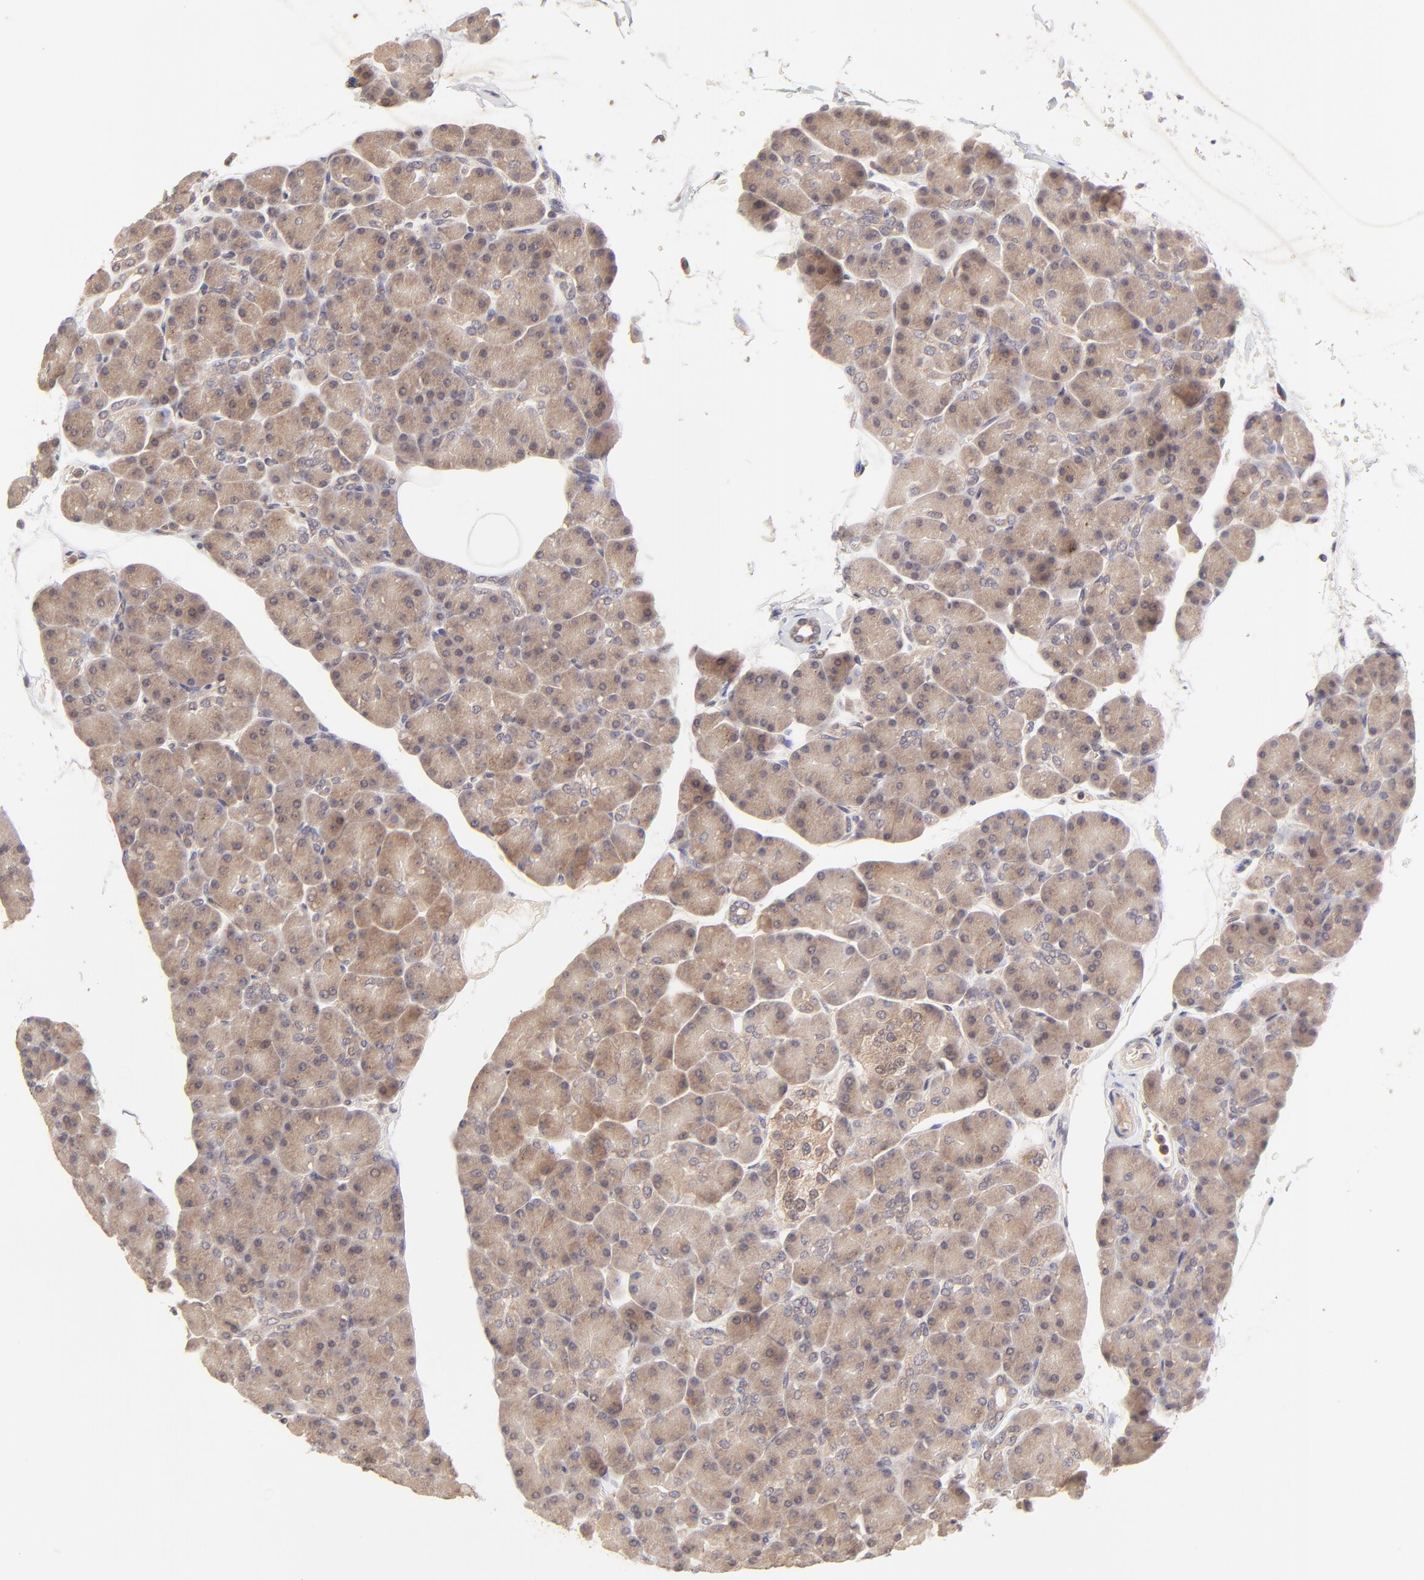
{"staining": {"intensity": "moderate", "quantity": ">75%", "location": "cytoplasmic/membranous"}, "tissue": "pancreas", "cell_type": "Exocrine glandular cells", "image_type": "normal", "snomed": [{"axis": "morphology", "description": "Normal tissue, NOS"}, {"axis": "topography", "description": "Pancreas"}], "caption": "A high-resolution photomicrograph shows immunohistochemistry staining of benign pancreas, which exhibits moderate cytoplasmic/membranous staining in about >75% of exocrine glandular cells. The staining was performed using DAB (3,3'-diaminobenzidine), with brown indicating positive protein expression. Nuclei are stained blue with hematoxylin.", "gene": "TNRC6B", "patient": {"sex": "female", "age": 43}}